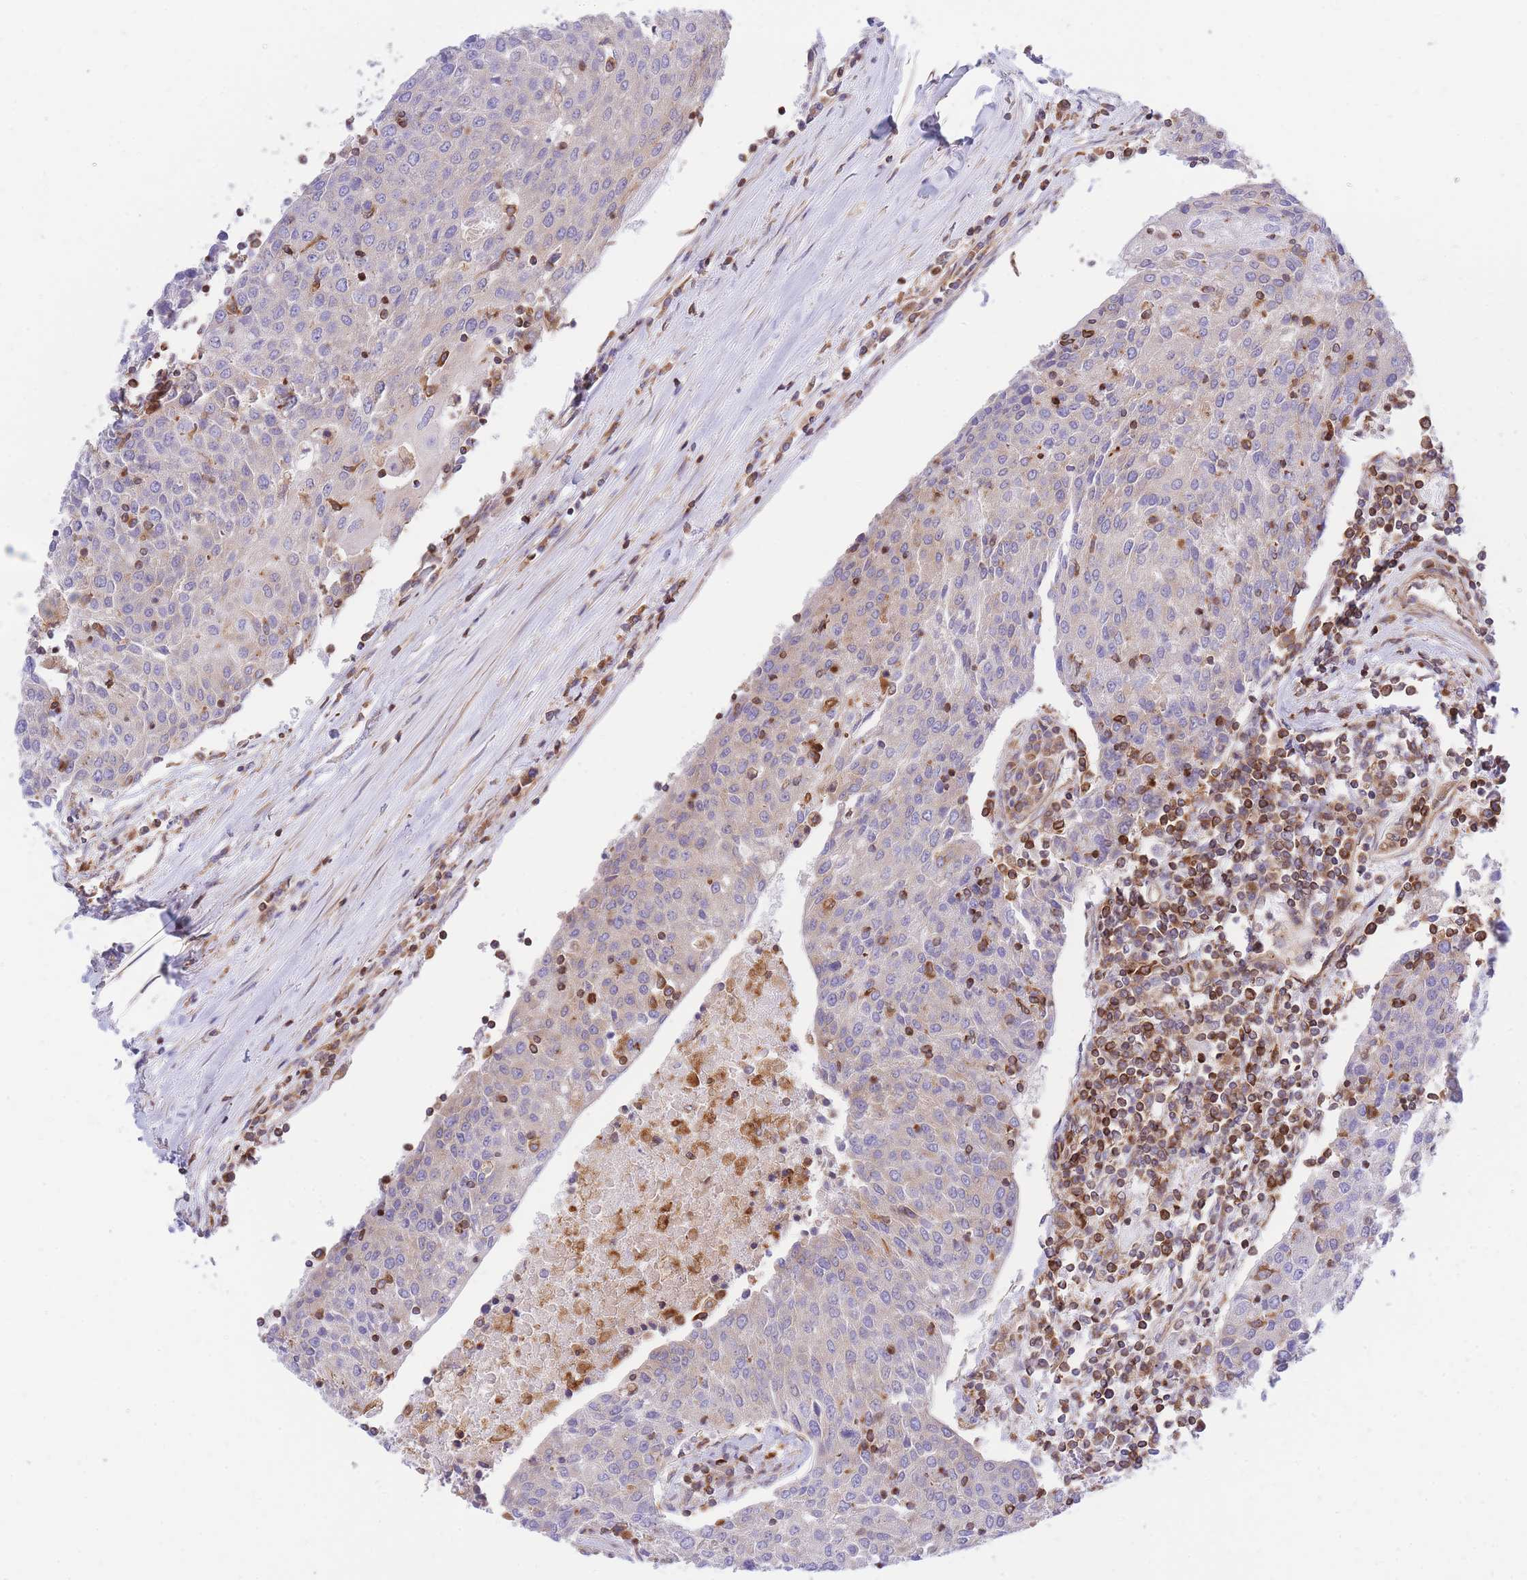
{"staining": {"intensity": "weak", "quantity": "25%-75%", "location": "cytoplasmic/membranous"}, "tissue": "urothelial cancer", "cell_type": "Tumor cells", "image_type": "cancer", "snomed": [{"axis": "morphology", "description": "Urothelial carcinoma, High grade"}, {"axis": "topography", "description": "Urinary bladder"}], "caption": "This photomicrograph demonstrates IHC staining of high-grade urothelial carcinoma, with low weak cytoplasmic/membranous staining in about 25%-75% of tumor cells.", "gene": "REM1", "patient": {"sex": "female", "age": 85}}